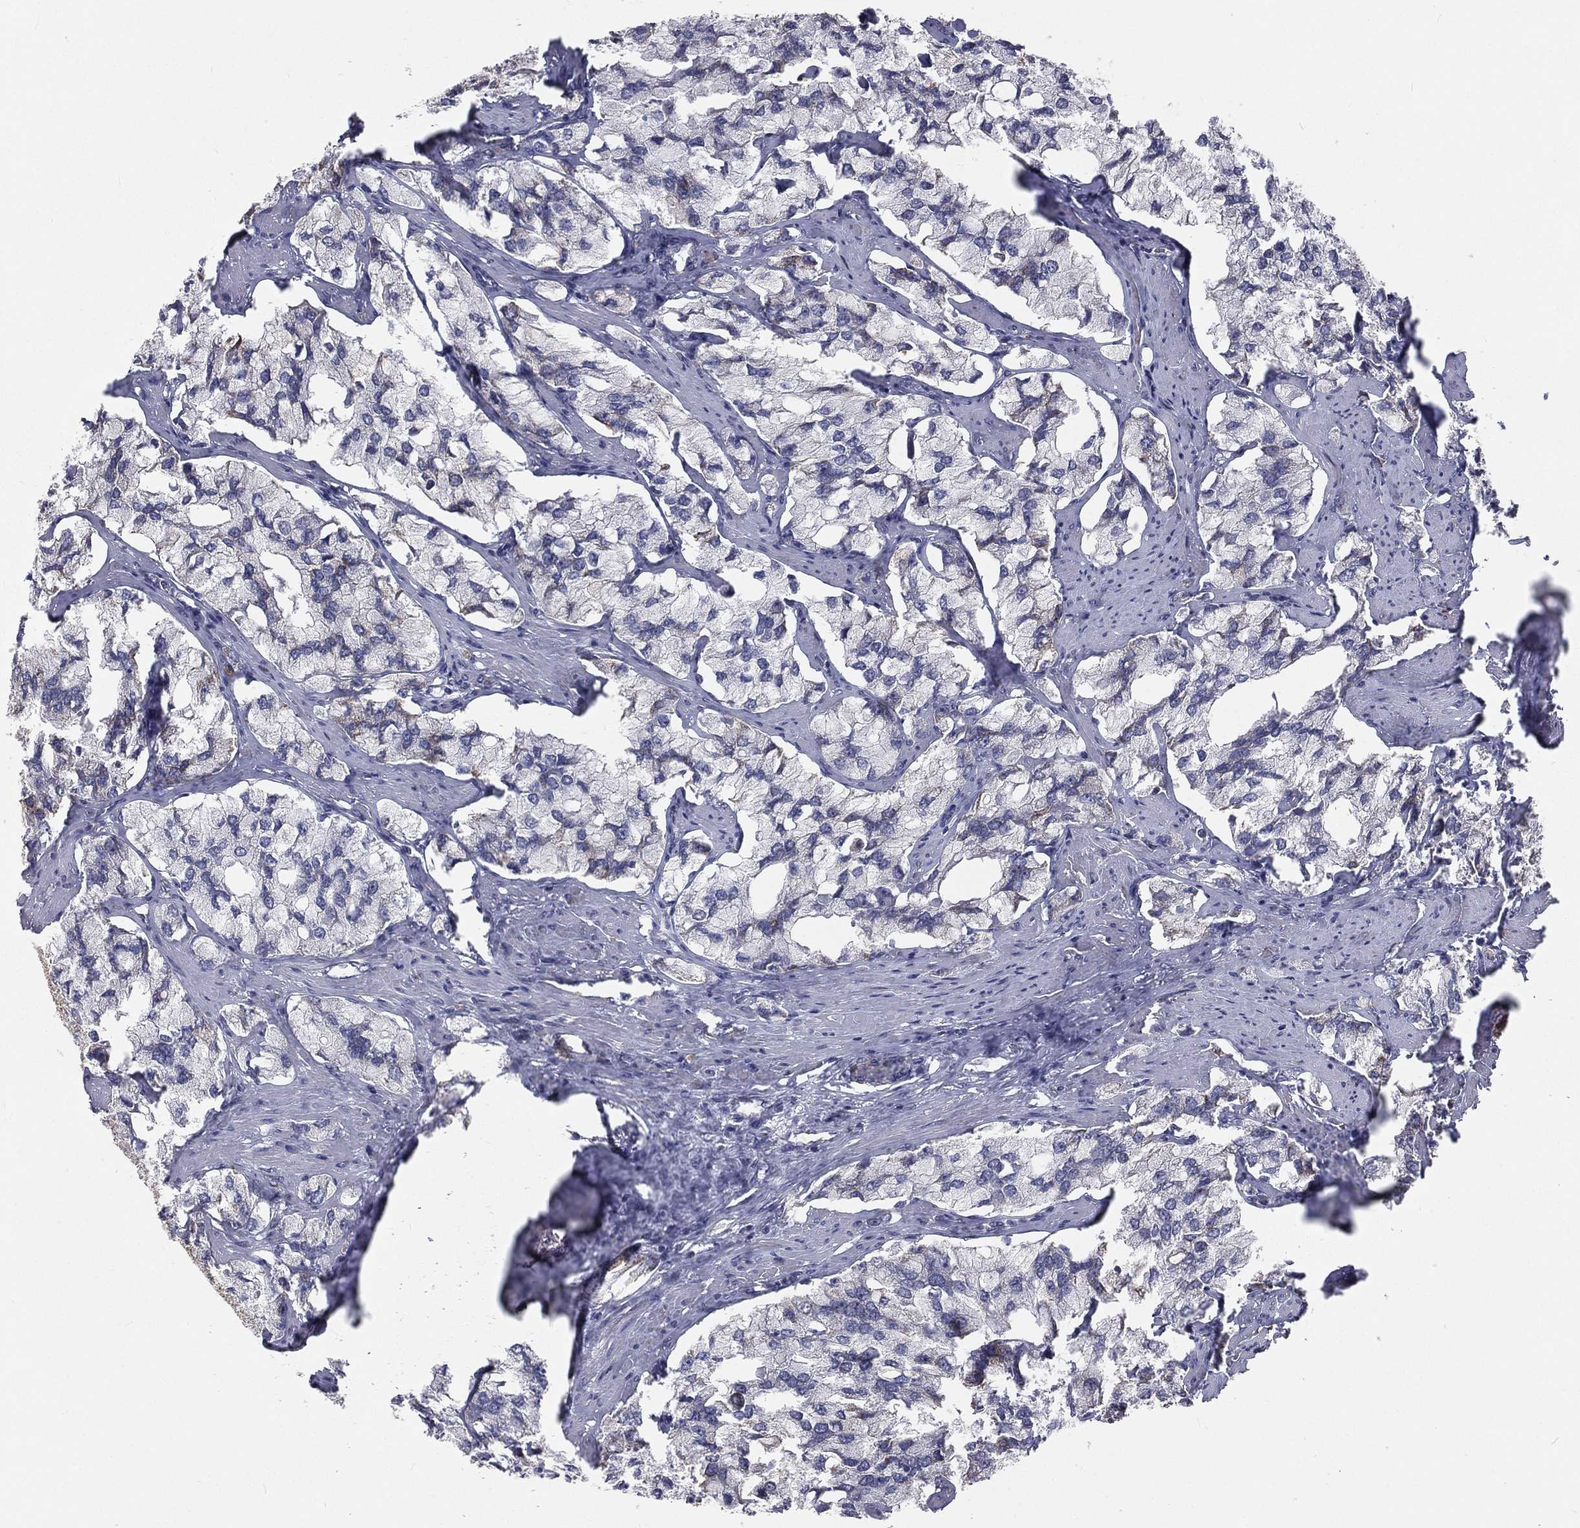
{"staining": {"intensity": "strong", "quantity": "<25%", "location": "cytoplasmic/membranous"}, "tissue": "prostate cancer", "cell_type": "Tumor cells", "image_type": "cancer", "snomed": [{"axis": "morphology", "description": "Adenocarcinoma, NOS"}, {"axis": "topography", "description": "Prostate and seminal vesicle, NOS"}, {"axis": "topography", "description": "Prostate"}], "caption": "Human prostate adenocarcinoma stained with a protein marker exhibits strong staining in tumor cells.", "gene": "HADH", "patient": {"sex": "male", "age": 64}}